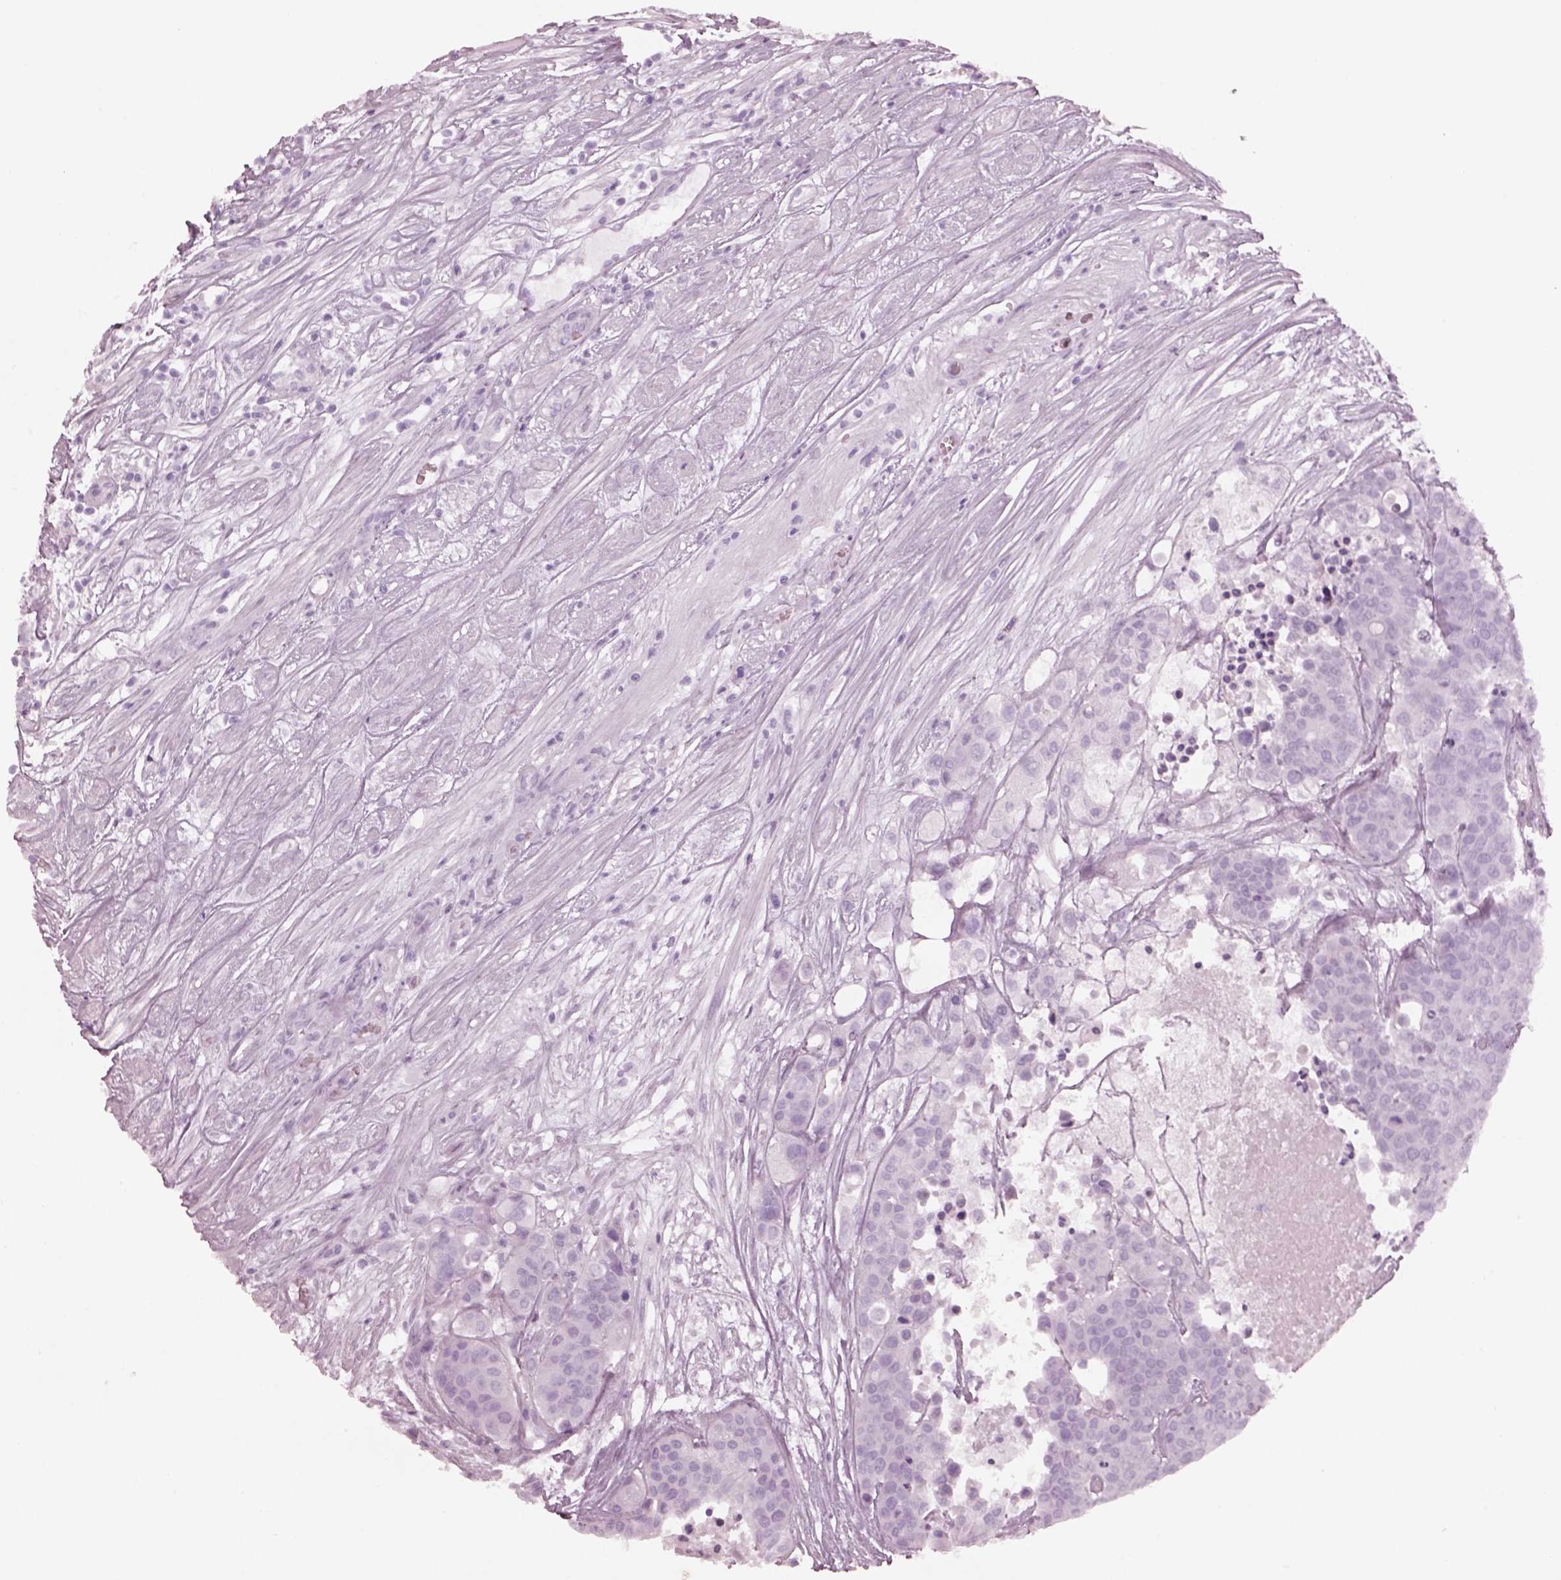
{"staining": {"intensity": "negative", "quantity": "none", "location": "none"}, "tissue": "carcinoid", "cell_type": "Tumor cells", "image_type": "cancer", "snomed": [{"axis": "morphology", "description": "Carcinoid, malignant, NOS"}, {"axis": "topography", "description": "Colon"}], "caption": "Tumor cells are negative for brown protein staining in carcinoid.", "gene": "SPATA6L", "patient": {"sex": "male", "age": 81}}